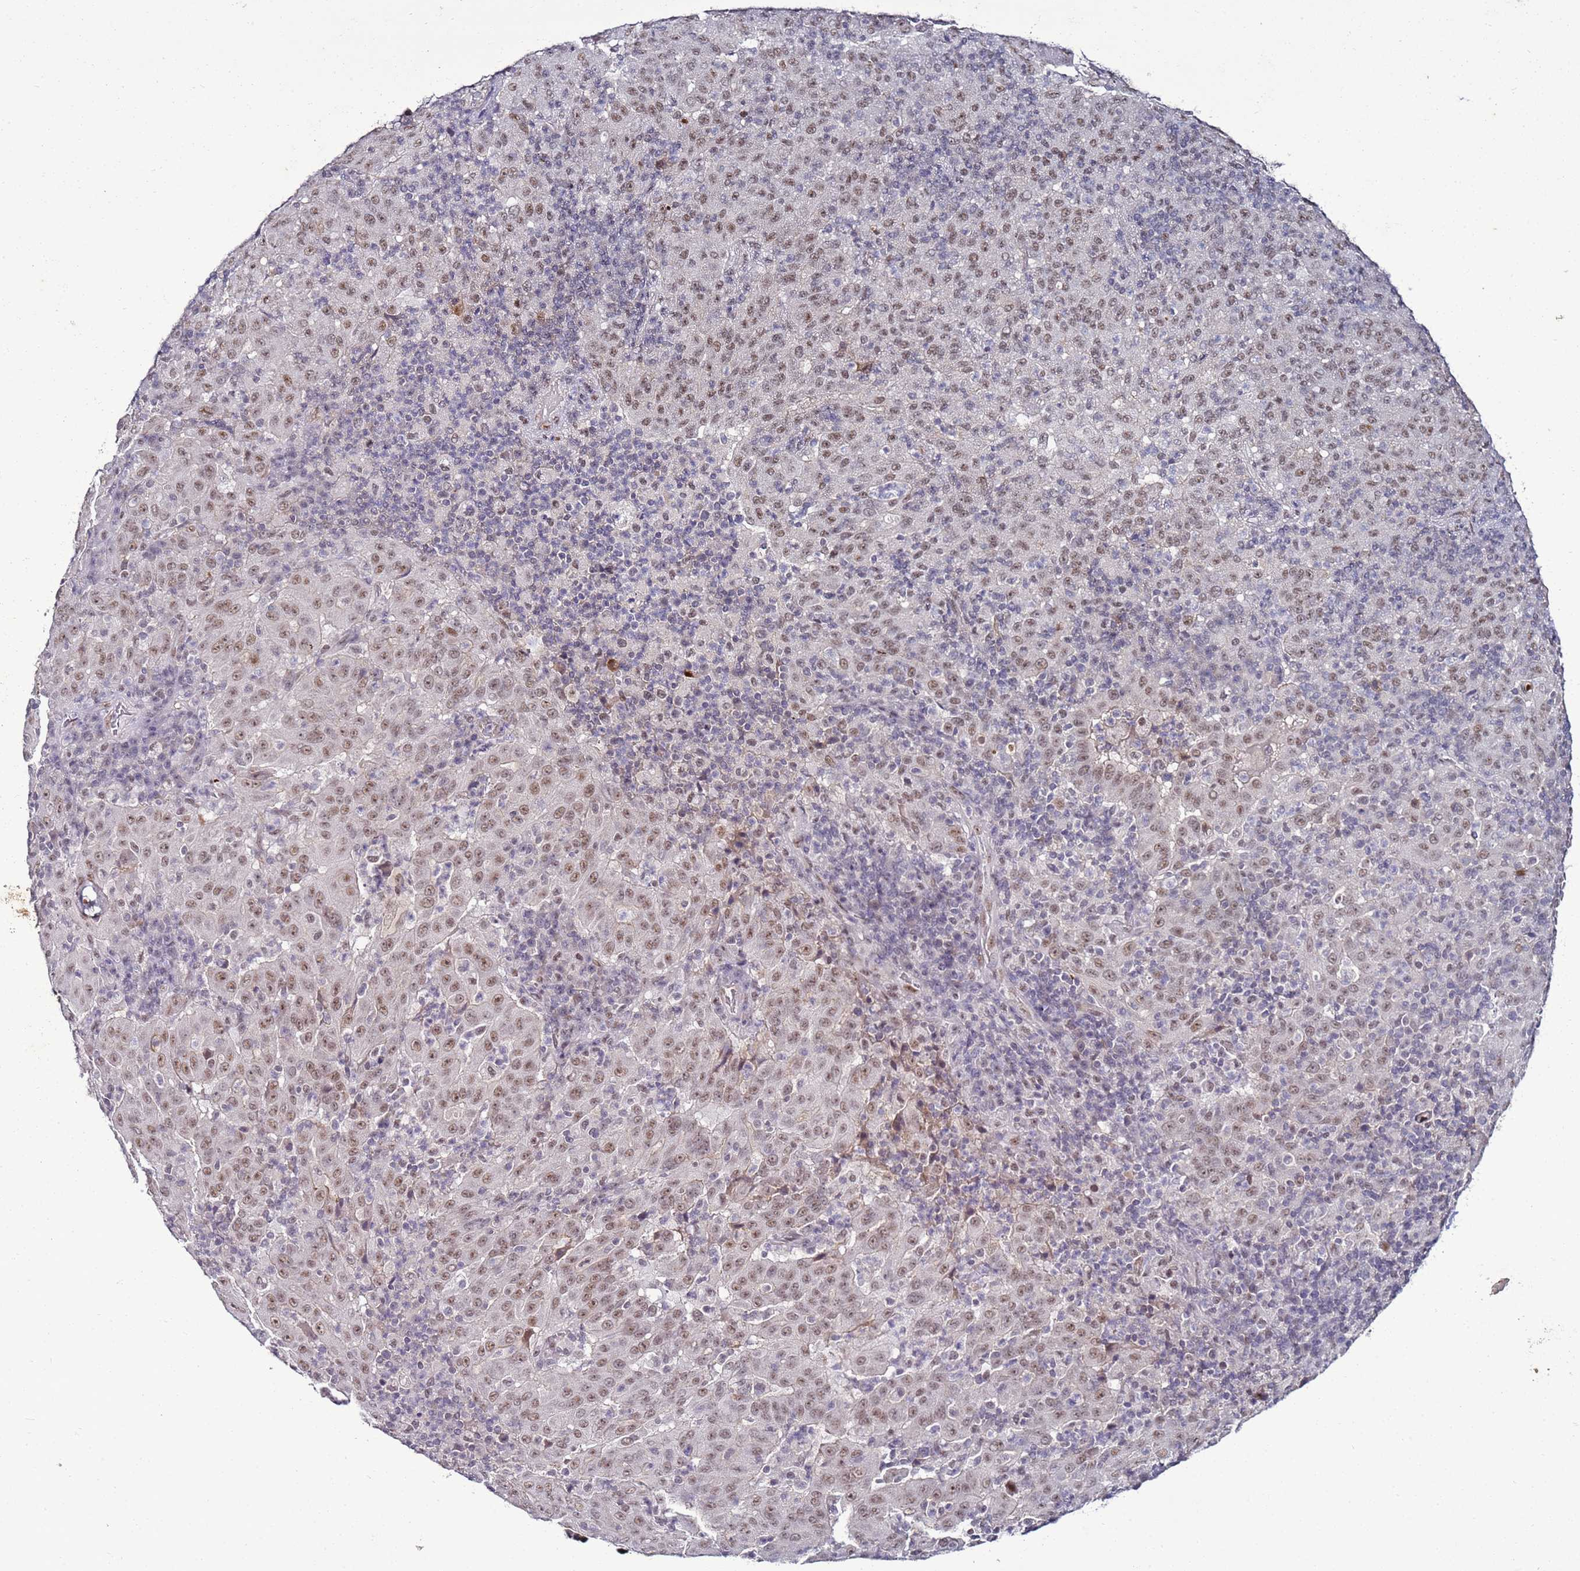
{"staining": {"intensity": "weak", "quantity": ">75%", "location": "nuclear"}, "tissue": "pancreatic cancer", "cell_type": "Tumor cells", "image_type": "cancer", "snomed": [{"axis": "morphology", "description": "Adenocarcinoma, NOS"}, {"axis": "topography", "description": "Pancreas"}], "caption": "About >75% of tumor cells in adenocarcinoma (pancreatic) display weak nuclear protein expression as visualized by brown immunohistochemical staining.", "gene": "PSMA7", "patient": {"sex": "male", "age": 63}}